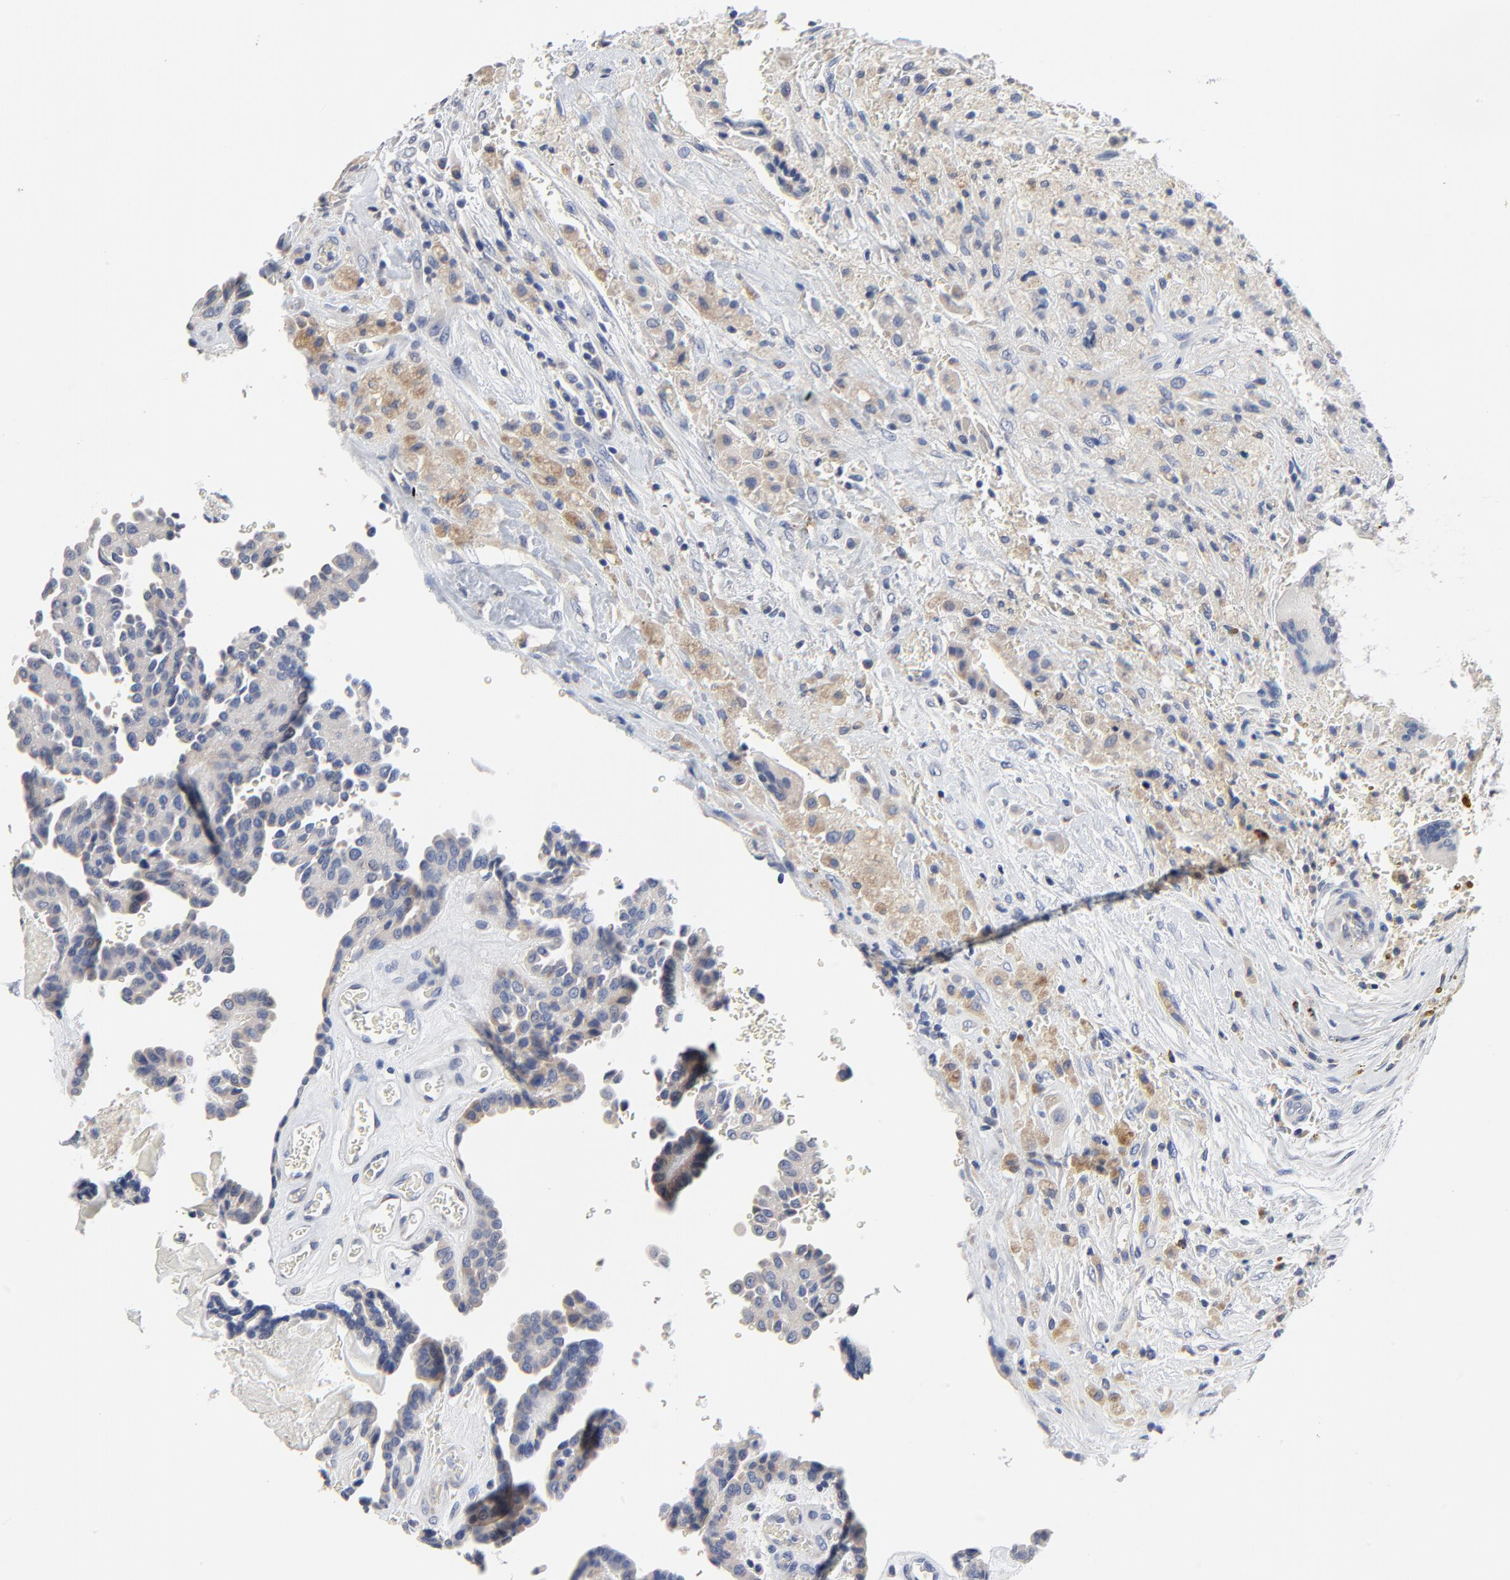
{"staining": {"intensity": "weak", "quantity": "<25%", "location": "cytoplasmic/membranous"}, "tissue": "thyroid cancer", "cell_type": "Tumor cells", "image_type": "cancer", "snomed": [{"axis": "morphology", "description": "Papillary adenocarcinoma, NOS"}, {"axis": "topography", "description": "Thyroid gland"}], "caption": "Thyroid papillary adenocarcinoma stained for a protein using immunohistochemistry (IHC) displays no expression tumor cells.", "gene": "FBXL5", "patient": {"sex": "male", "age": 87}}